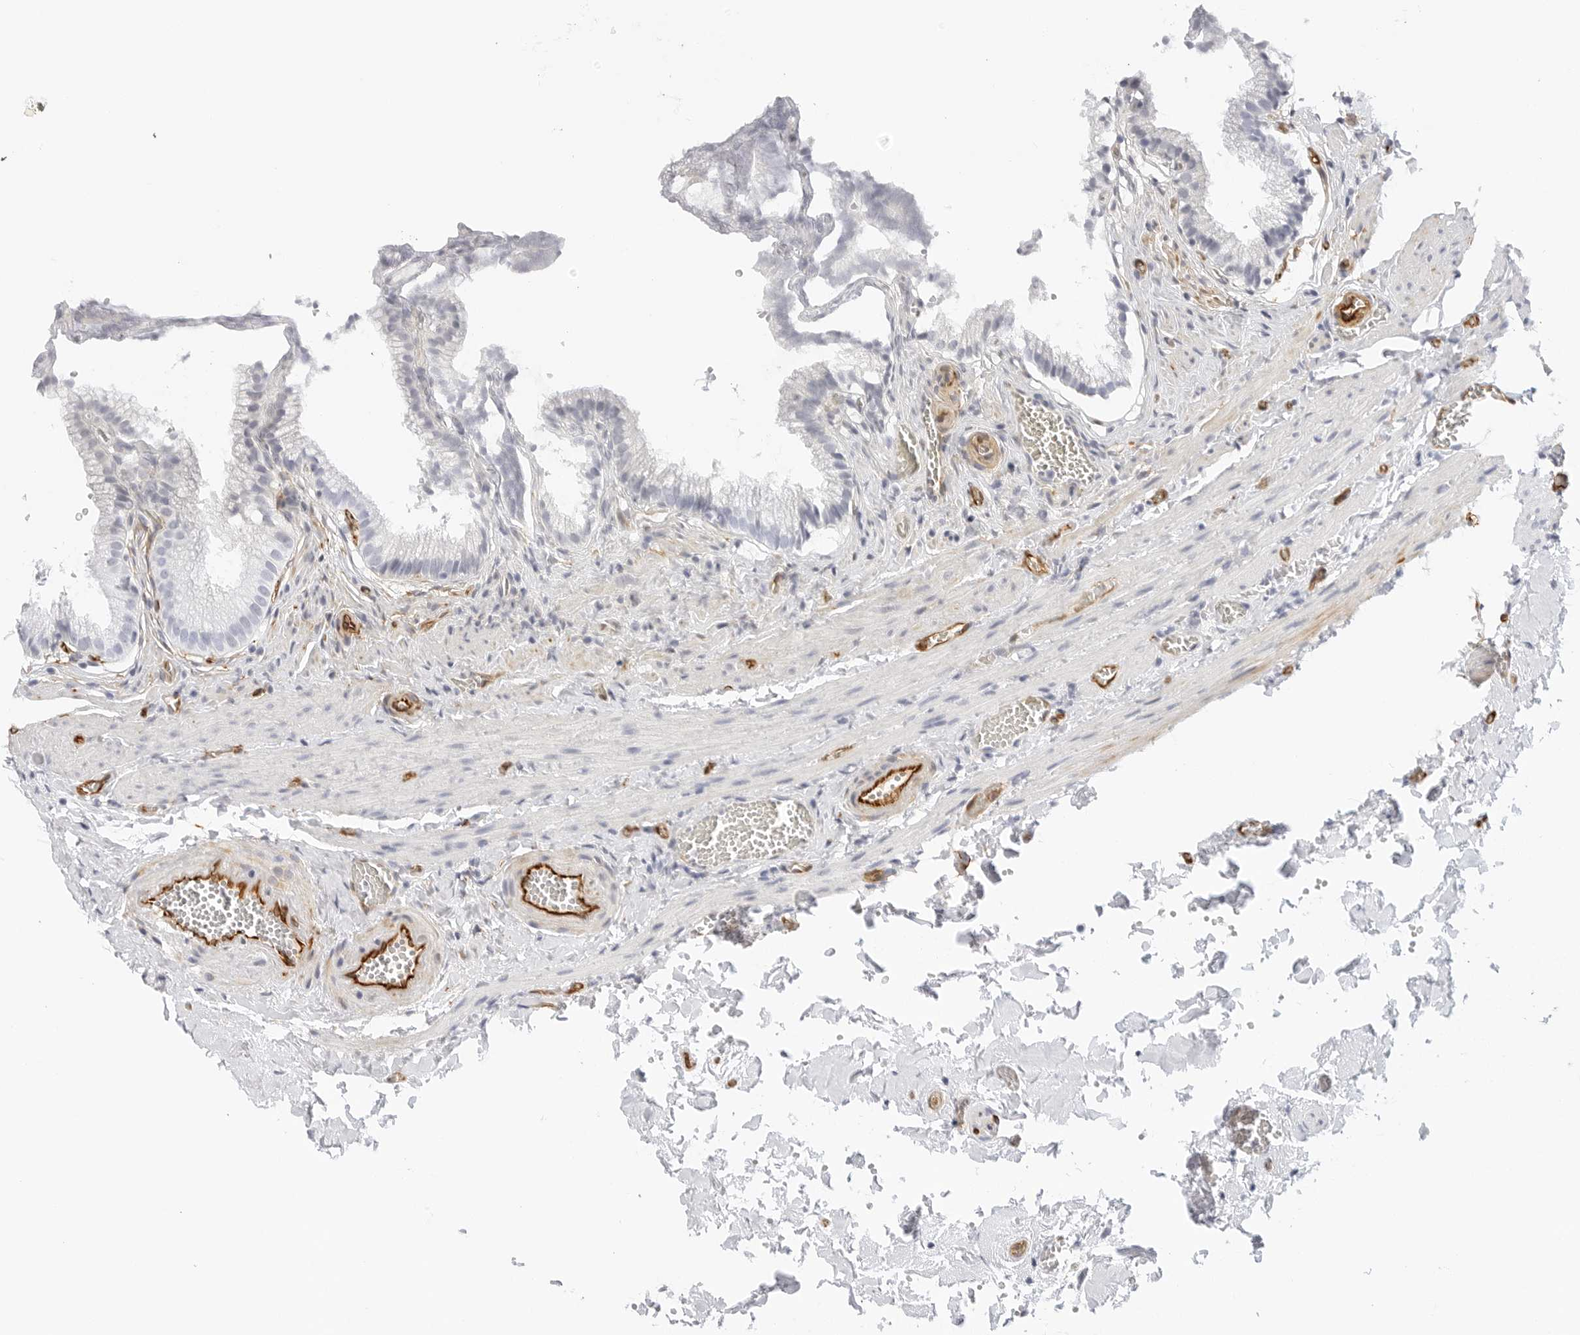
{"staining": {"intensity": "negative", "quantity": "none", "location": "none"}, "tissue": "gallbladder", "cell_type": "Glandular cells", "image_type": "normal", "snomed": [{"axis": "morphology", "description": "Normal tissue, NOS"}, {"axis": "topography", "description": "Gallbladder"}], "caption": "This histopathology image is of unremarkable gallbladder stained with IHC to label a protein in brown with the nuclei are counter-stained blue. There is no positivity in glandular cells.", "gene": "NES", "patient": {"sex": "male", "age": 38}}